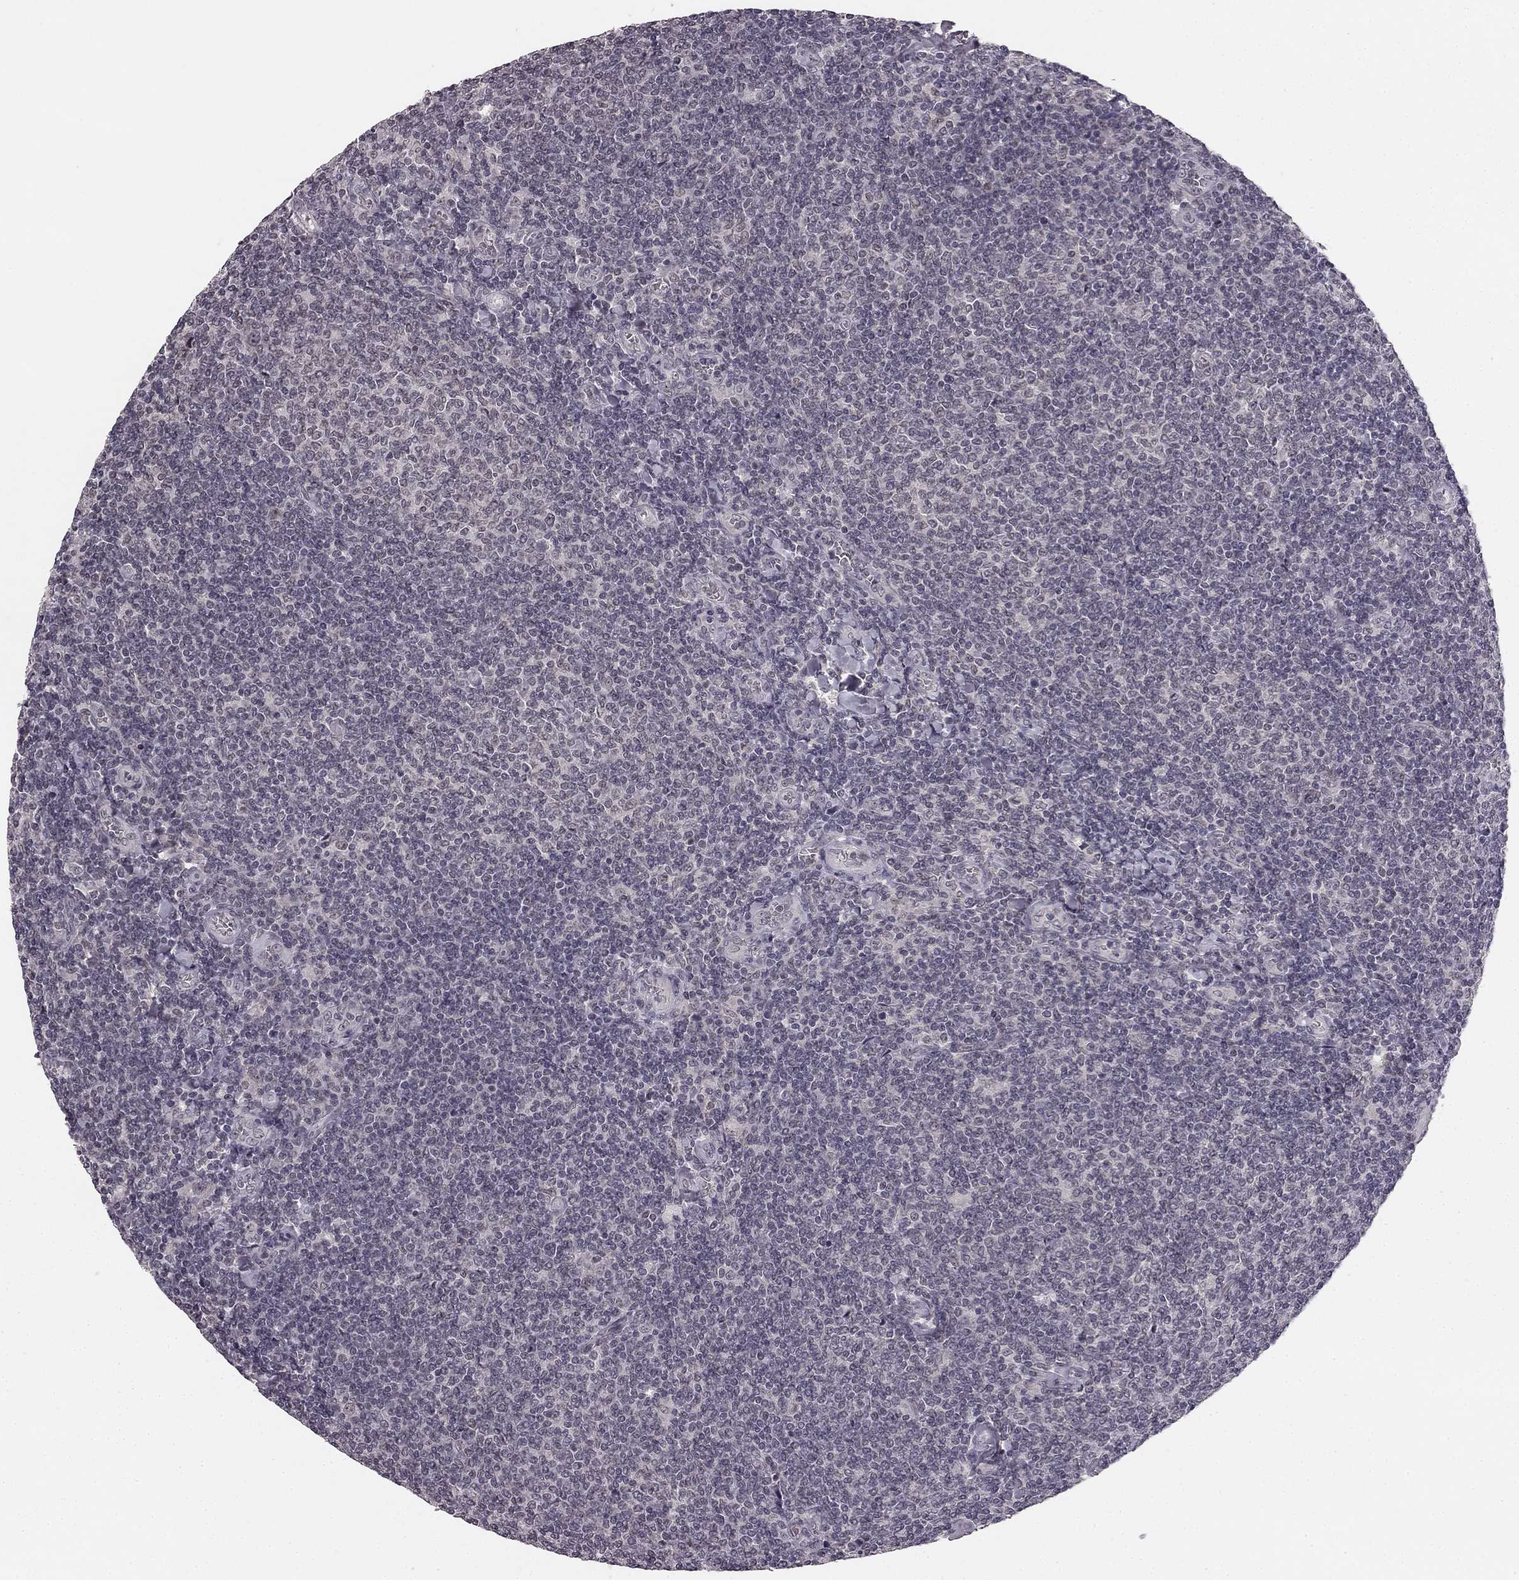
{"staining": {"intensity": "negative", "quantity": "none", "location": "none"}, "tissue": "lymphoma", "cell_type": "Tumor cells", "image_type": "cancer", "snomed": [{"axis": "morphology", "description": "Malignant lymphoma, non-Hodgkin's type, Low grade"}, {"axis": "topography", "description": "Lymph node"}], "caption": "High power microscopy histopathology image of an immunohistochemistry photomicrograph of lymphoma, revealing no significant positivity in tumor cells.", "gene": "HCN4", "patient": {"sex": "male", "age": 52}}